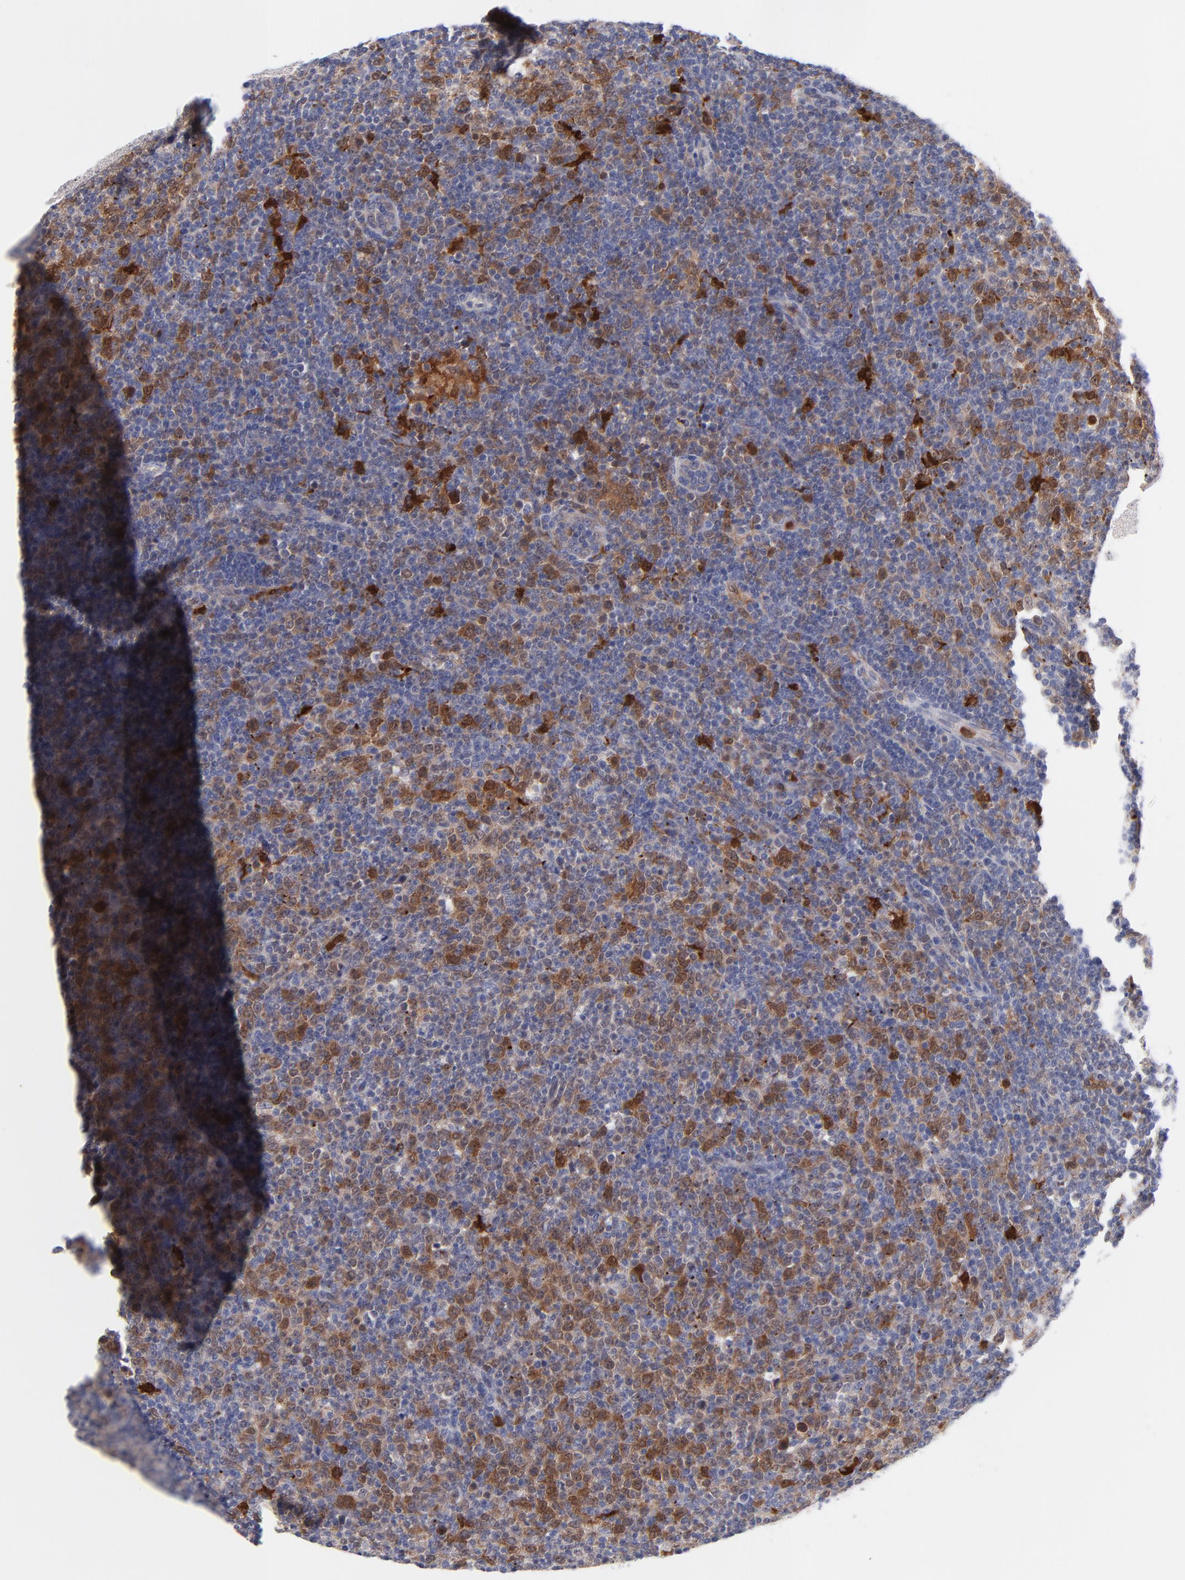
{"staining": {"intensity": "strong", "quantity": "25%-75%", "location": "nuclear"}, "tissue": "lymphoma", "cell_type": "Tumor cells", "image_type": "cancer", "snomed": [{"axis": "morphology", "description": "Malignant lymphoma, non-Hodgkin's type, Low grade"}, {"axis": "topography", "description": "Lymph node"}], "caption": "This image reveals IHC staining of human lymphoma, with high strong nuclear staining in about 25%-75% of tumor cells.", "gene": "BID", "patient": {"sex": "male", "age": 70}}